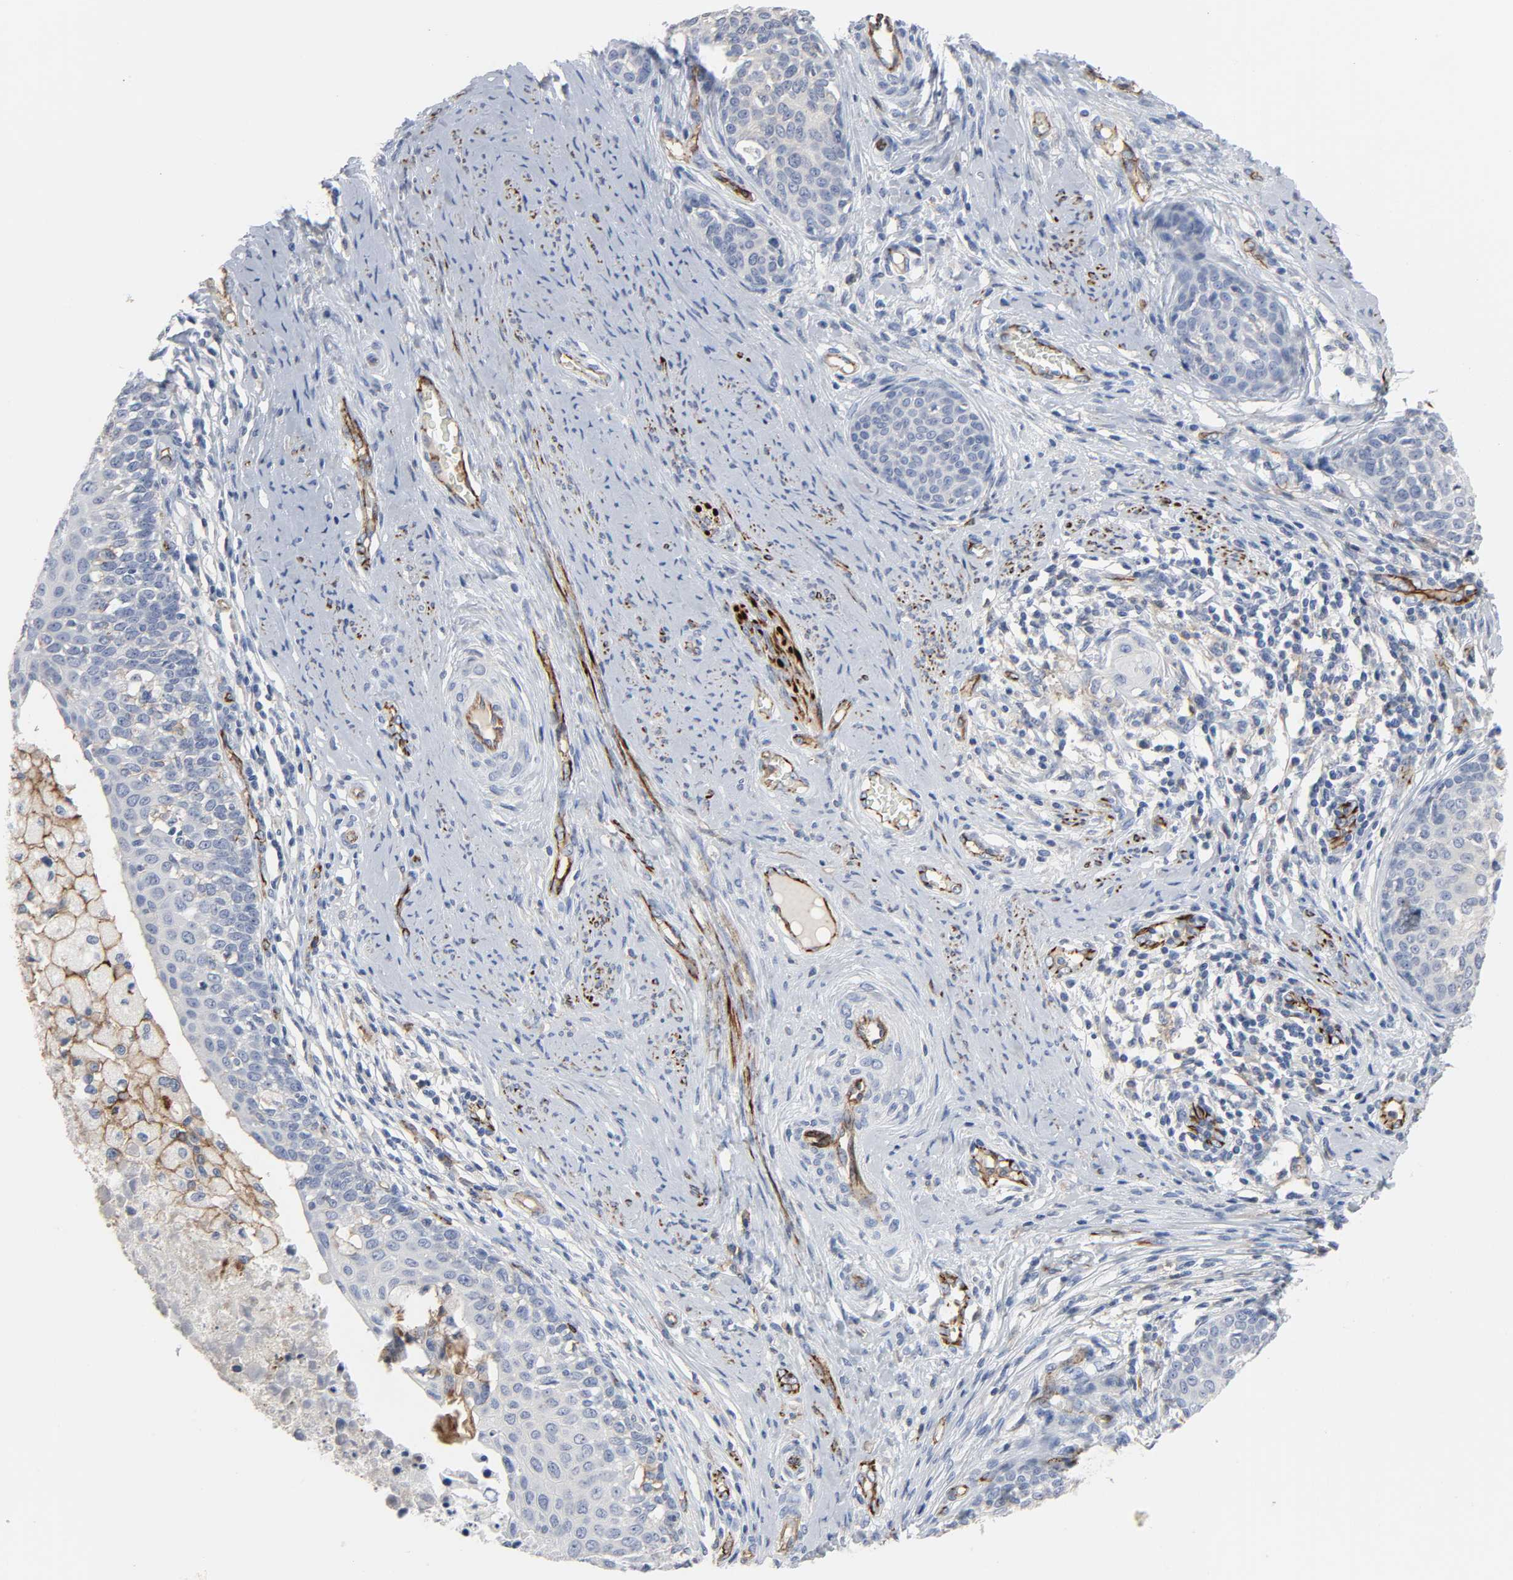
{"staining": {"intensity": "moderate", "quantity": "<25%", "location": "cytoplasmic/membranous"}, "tissue": "cervical cancer", "cell_type": "Tumor cells", "image_type": "cancer", "snomed": [{"axis": "morphology", "description": "Squamous cell carcinoma, NOS"}, {"axis": "morphology", "description": "Adenocarcinoma, NOS"}, {"axis": "topography", "description": "Cervix"}], "caption": "Human cervical cancer (adenocarcinoma) stained for a protein (brown) shows moderate cytoplasmic/membranous positive positivity in about <25% of tumor cells.", "gene": "PECAM1", "patient": {"sex": "female", "age": 52}}